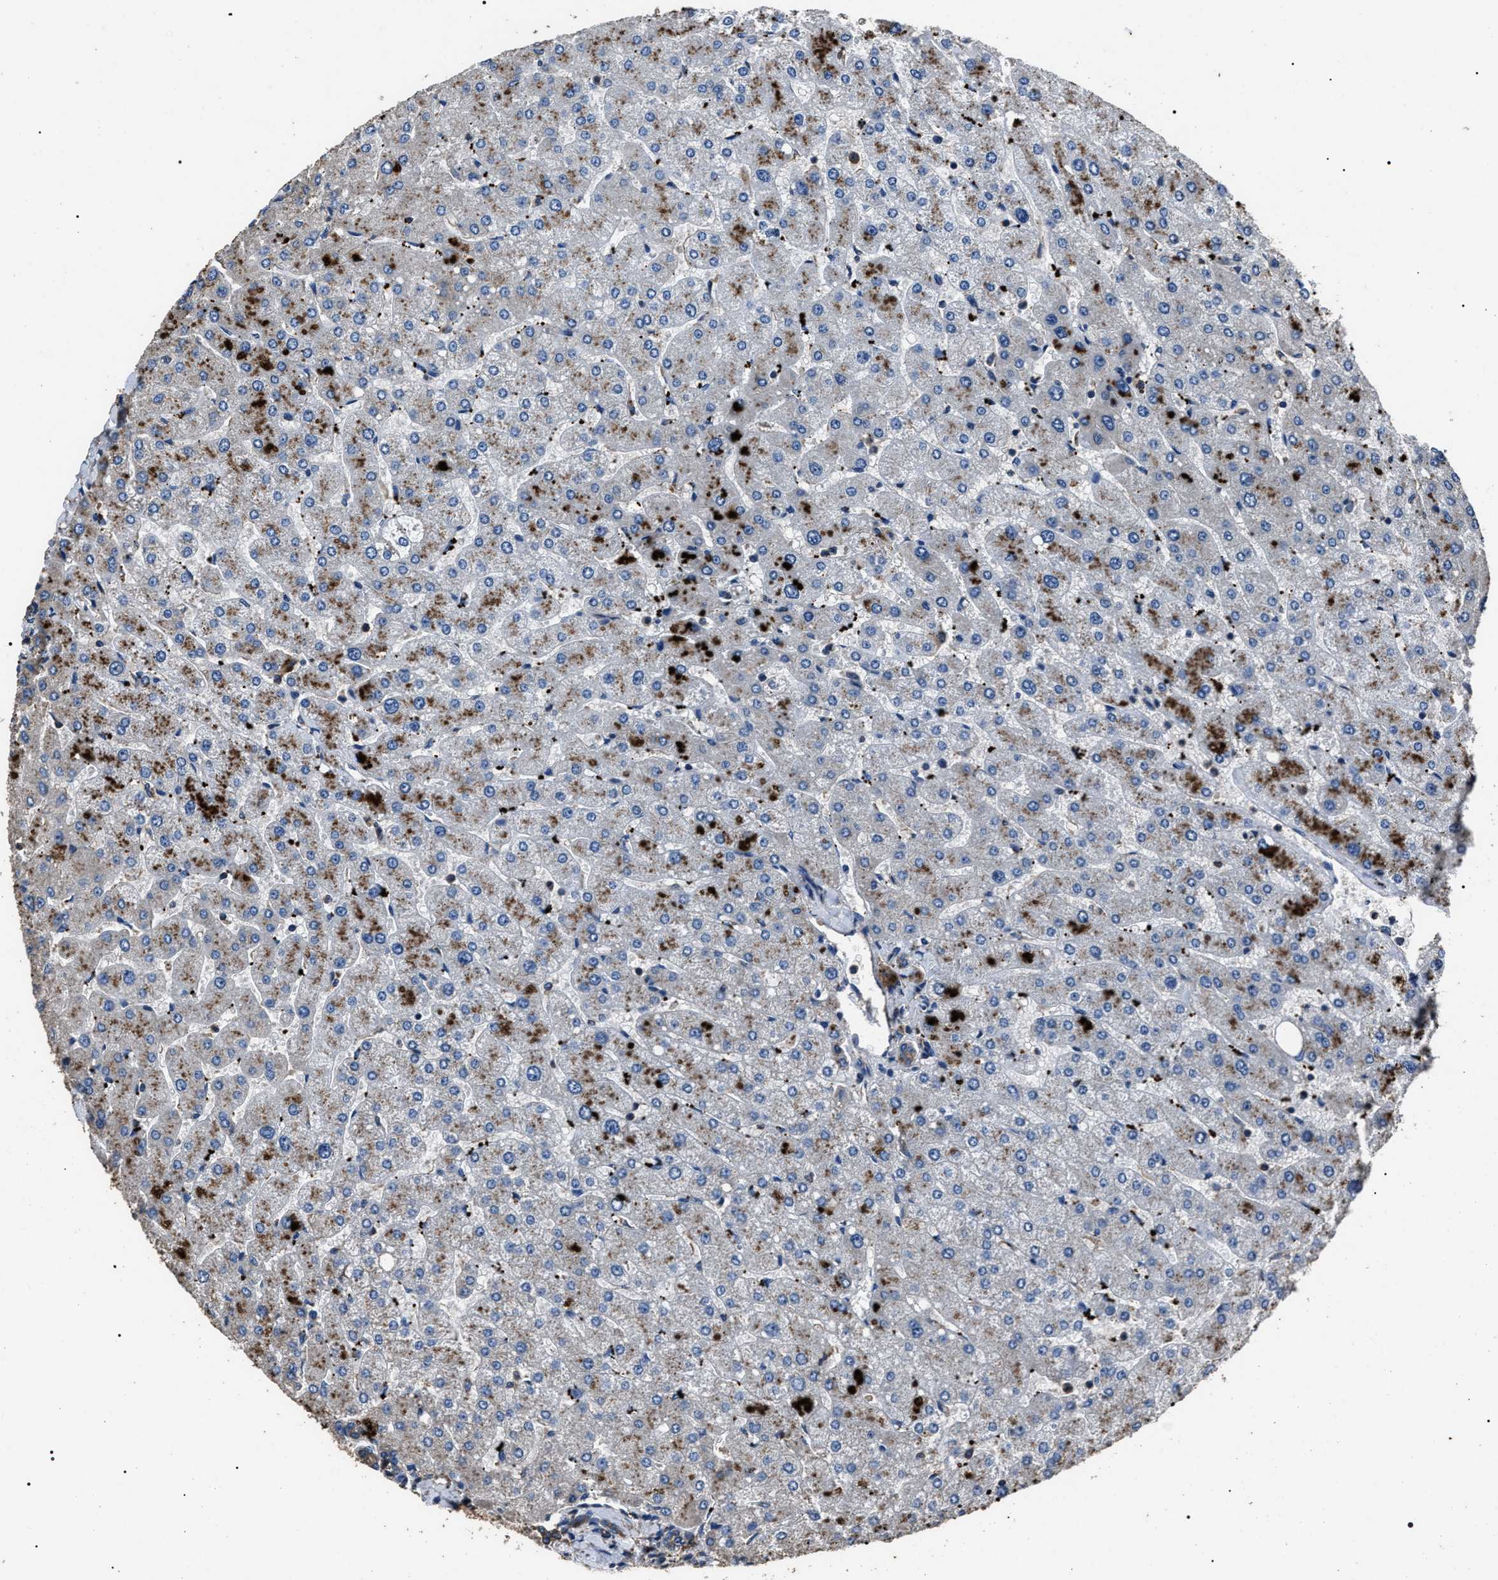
{"staining": {"intensity": "strong", "quantity": "<25%", "location": "cytoplasmic/membranous"}, "tissue": "liver", "cell_type": "Cholangiocytes", "image_type": "normal", "snomed": [{"axis": "morphology", "description": "Normal tissue, NOS"}, {"axis": "topography", "description": "Liver"}], "caption": "Brown immunohistochemical staining in normal human liver shows strong cytoplasmic/membranous positivity in about <25% of cholangiocytes.", "gene": "HSCB", "patient": {"sex": "male", "age": 55}}